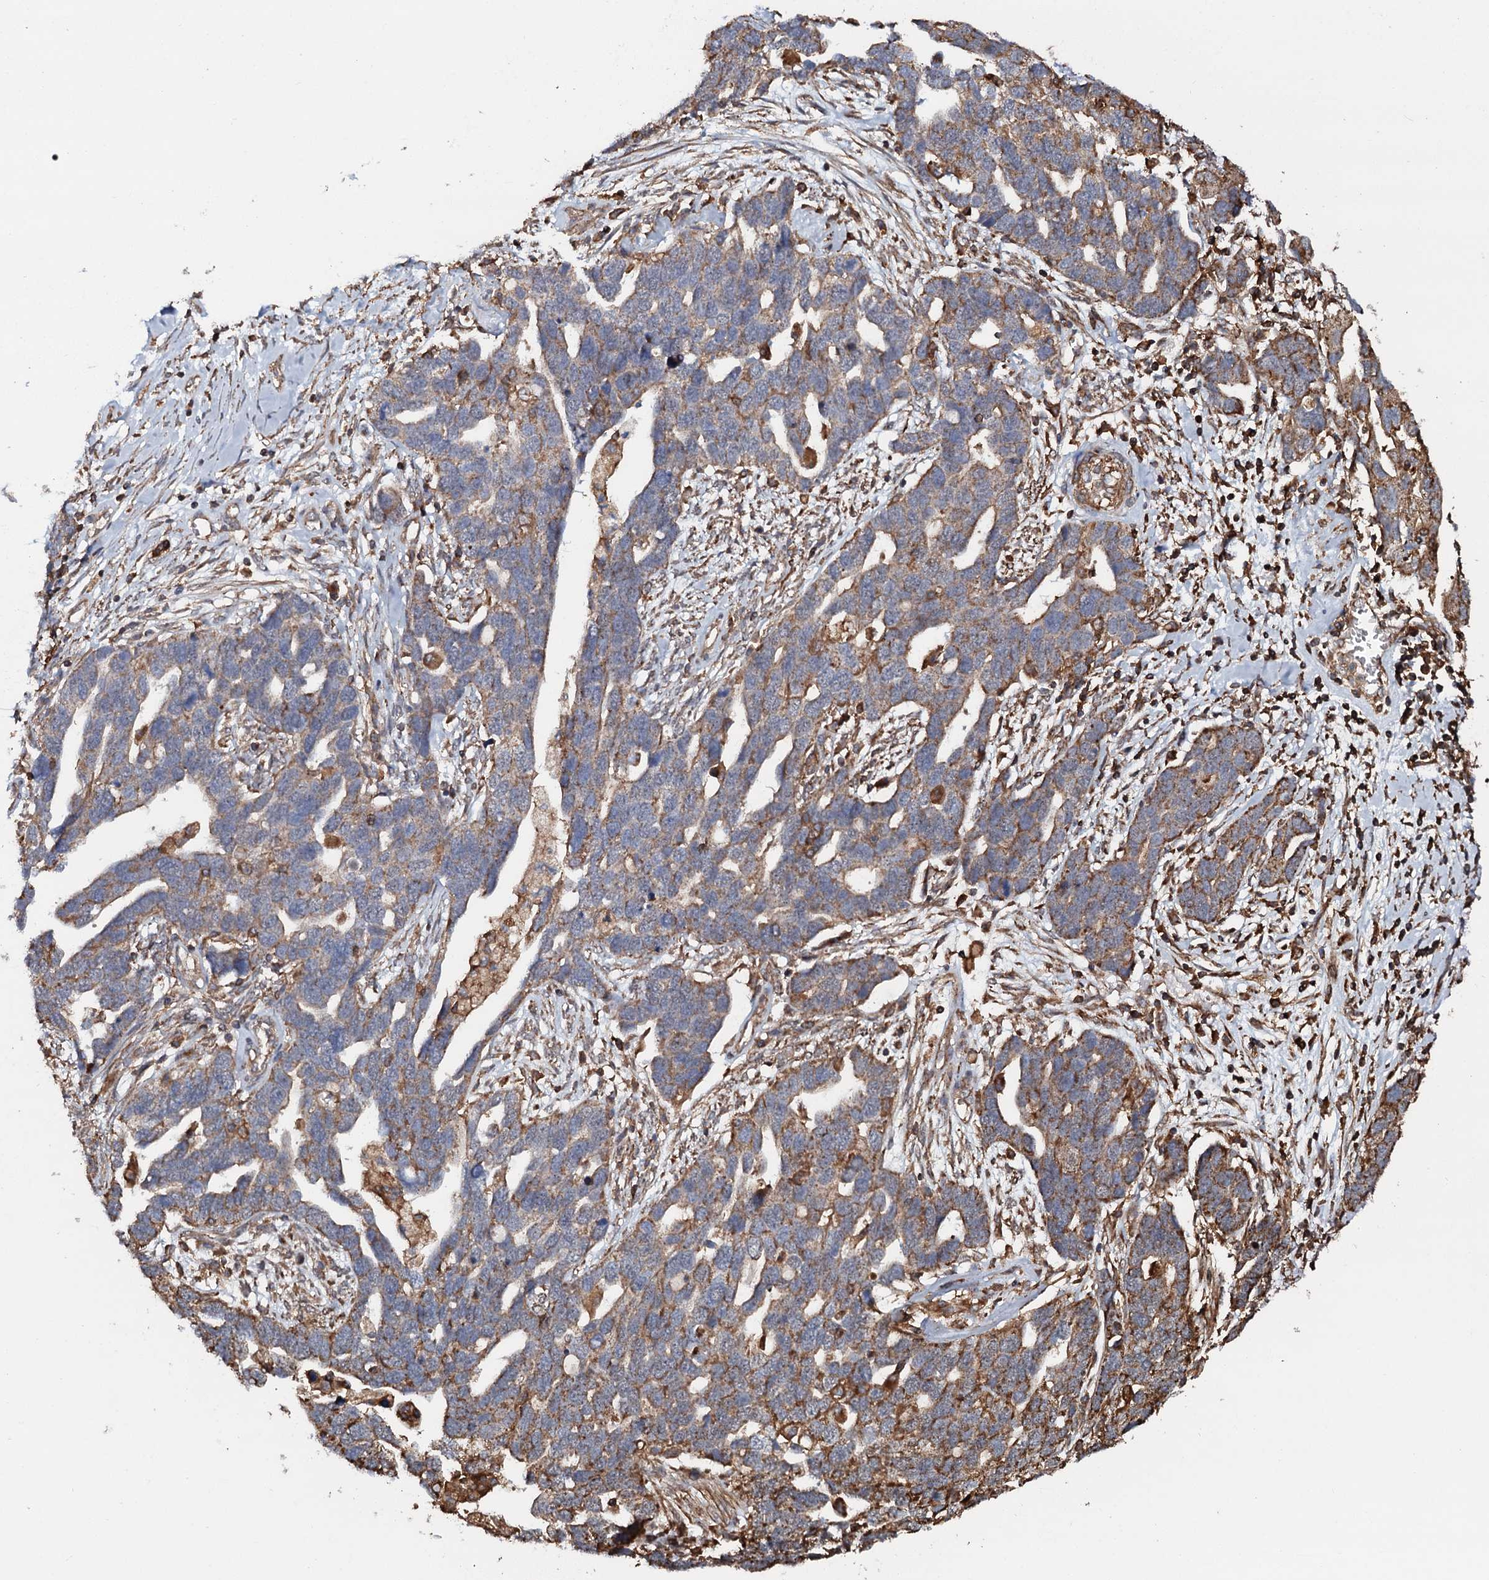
{"staining": {"intensity": "moderate", "quantity": "25%-75%", "location": "cytoplasmic/membranous"}, "tissue": "ovarian cancer", "cell_type": "Tumor cells", "image_type": "cancer", "snomed": [{"axis": "morphology", "description": "Cystadenocarcinoma, serous, NOS"}, {"axis": "topography", "description": "Ovary"}], "caption": "Immunohistochemistry (IHC) image of human ovarian serous cystadenocarcinoma stained for a protein (brown), which demonstrates medium levels of moderate cytoplasmic/membranous expression in approximately 25%-75% of tumor cells.", "gene": "VWA8", "patient": {"sex": "female", "age": 54}}